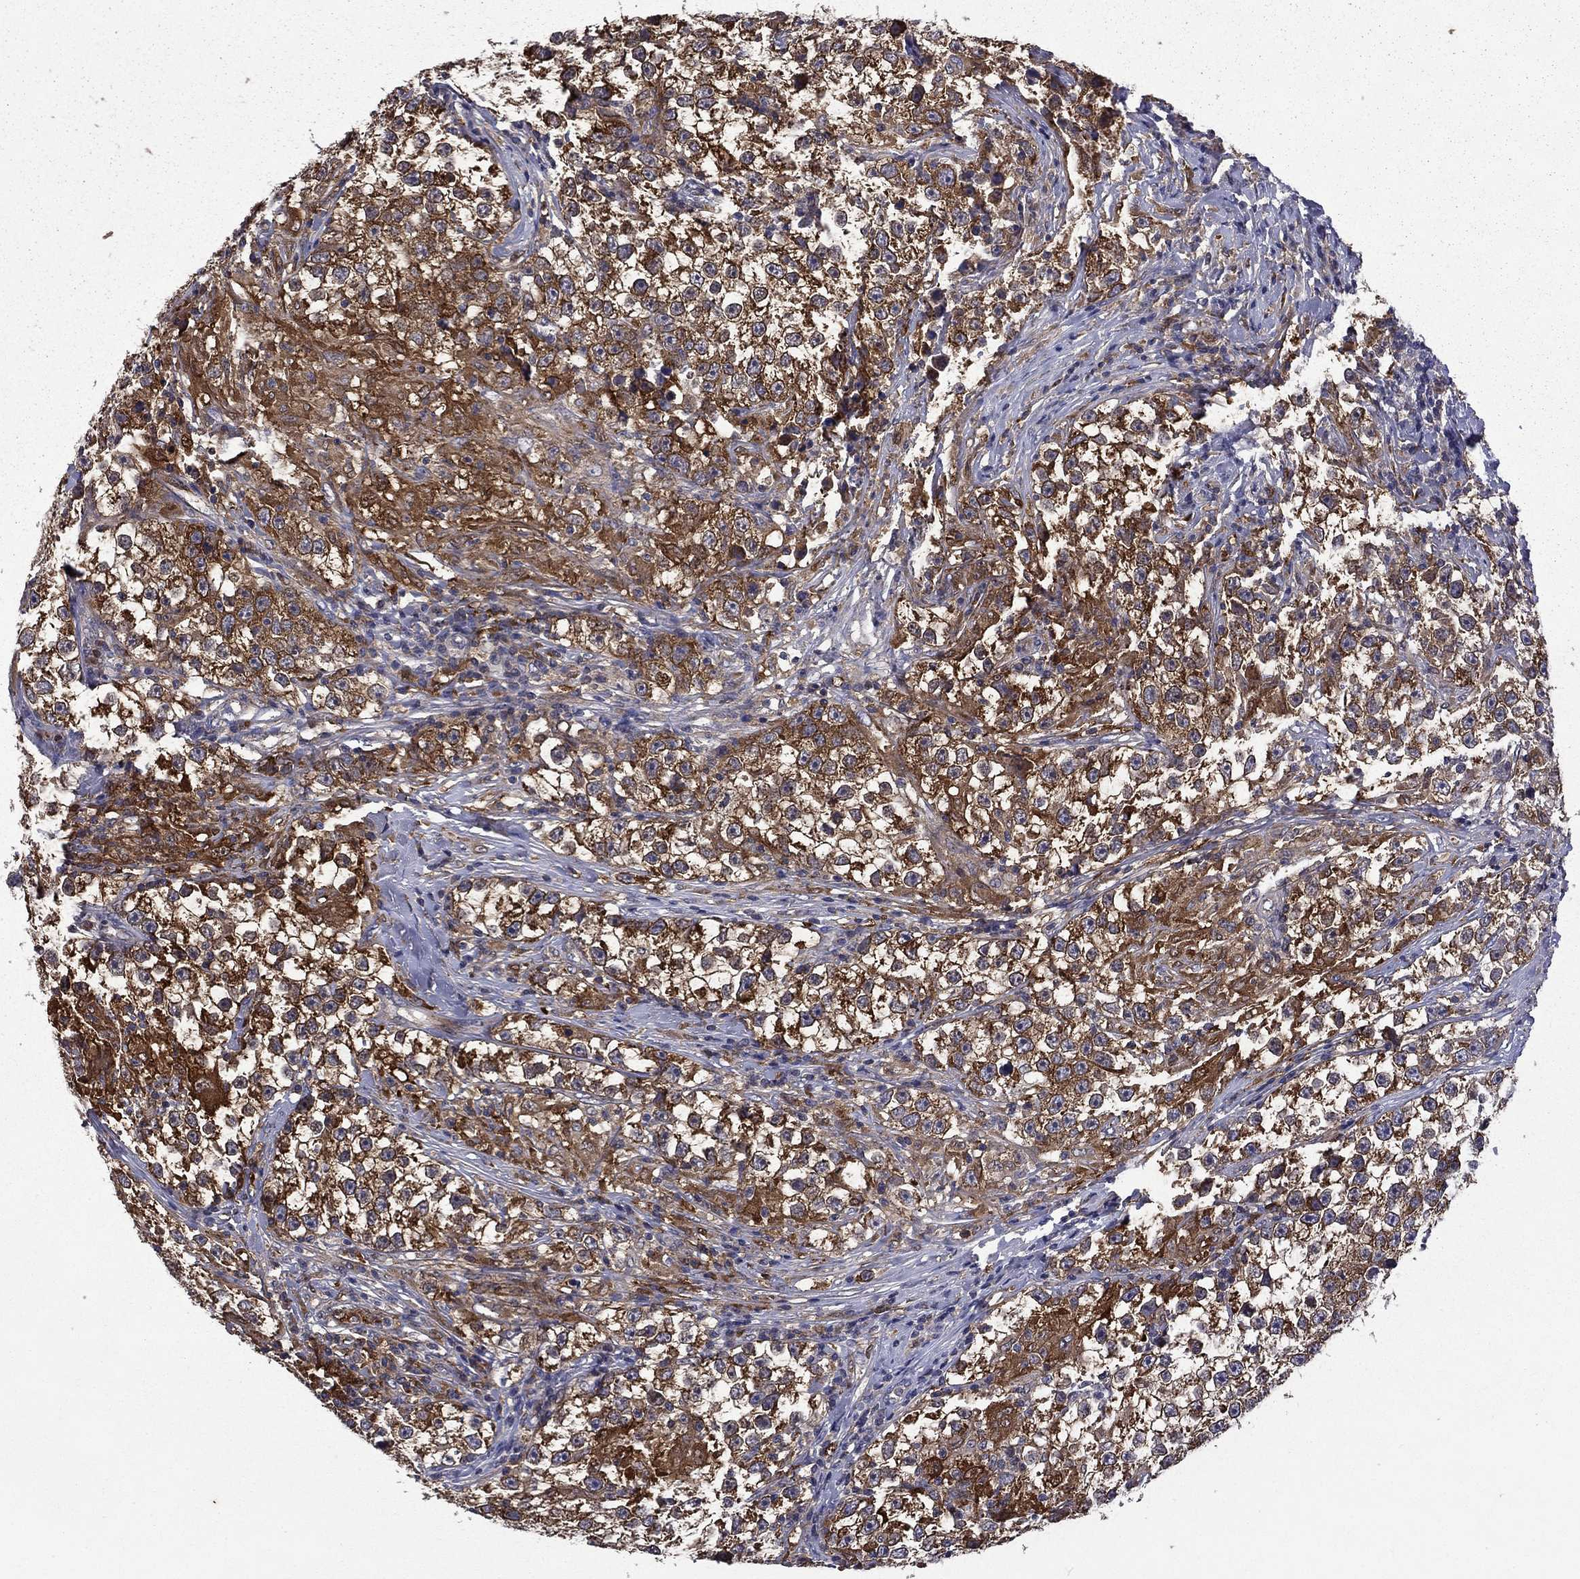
{"staining": {"intensity": "strong", "quantity": "25%-75%", "location": "cytoplasmic/membranous"}, "tissue": "testis cancer", "cell_type": "Tumor cells", "image_type": "cancer", "snomed": [{"axis": "morphology", "description": "Seminoma, NOS"}, {"axis": "topography", "description": "Testis"}], "caption": "A micrograph of testis cancer (seminoma) stained for a protein exhibits strong cytoplasmic/membranous brown staining in tumor cells.", "gene": "CEACAM7", "patient": {"sex": "male", "age": 46}}